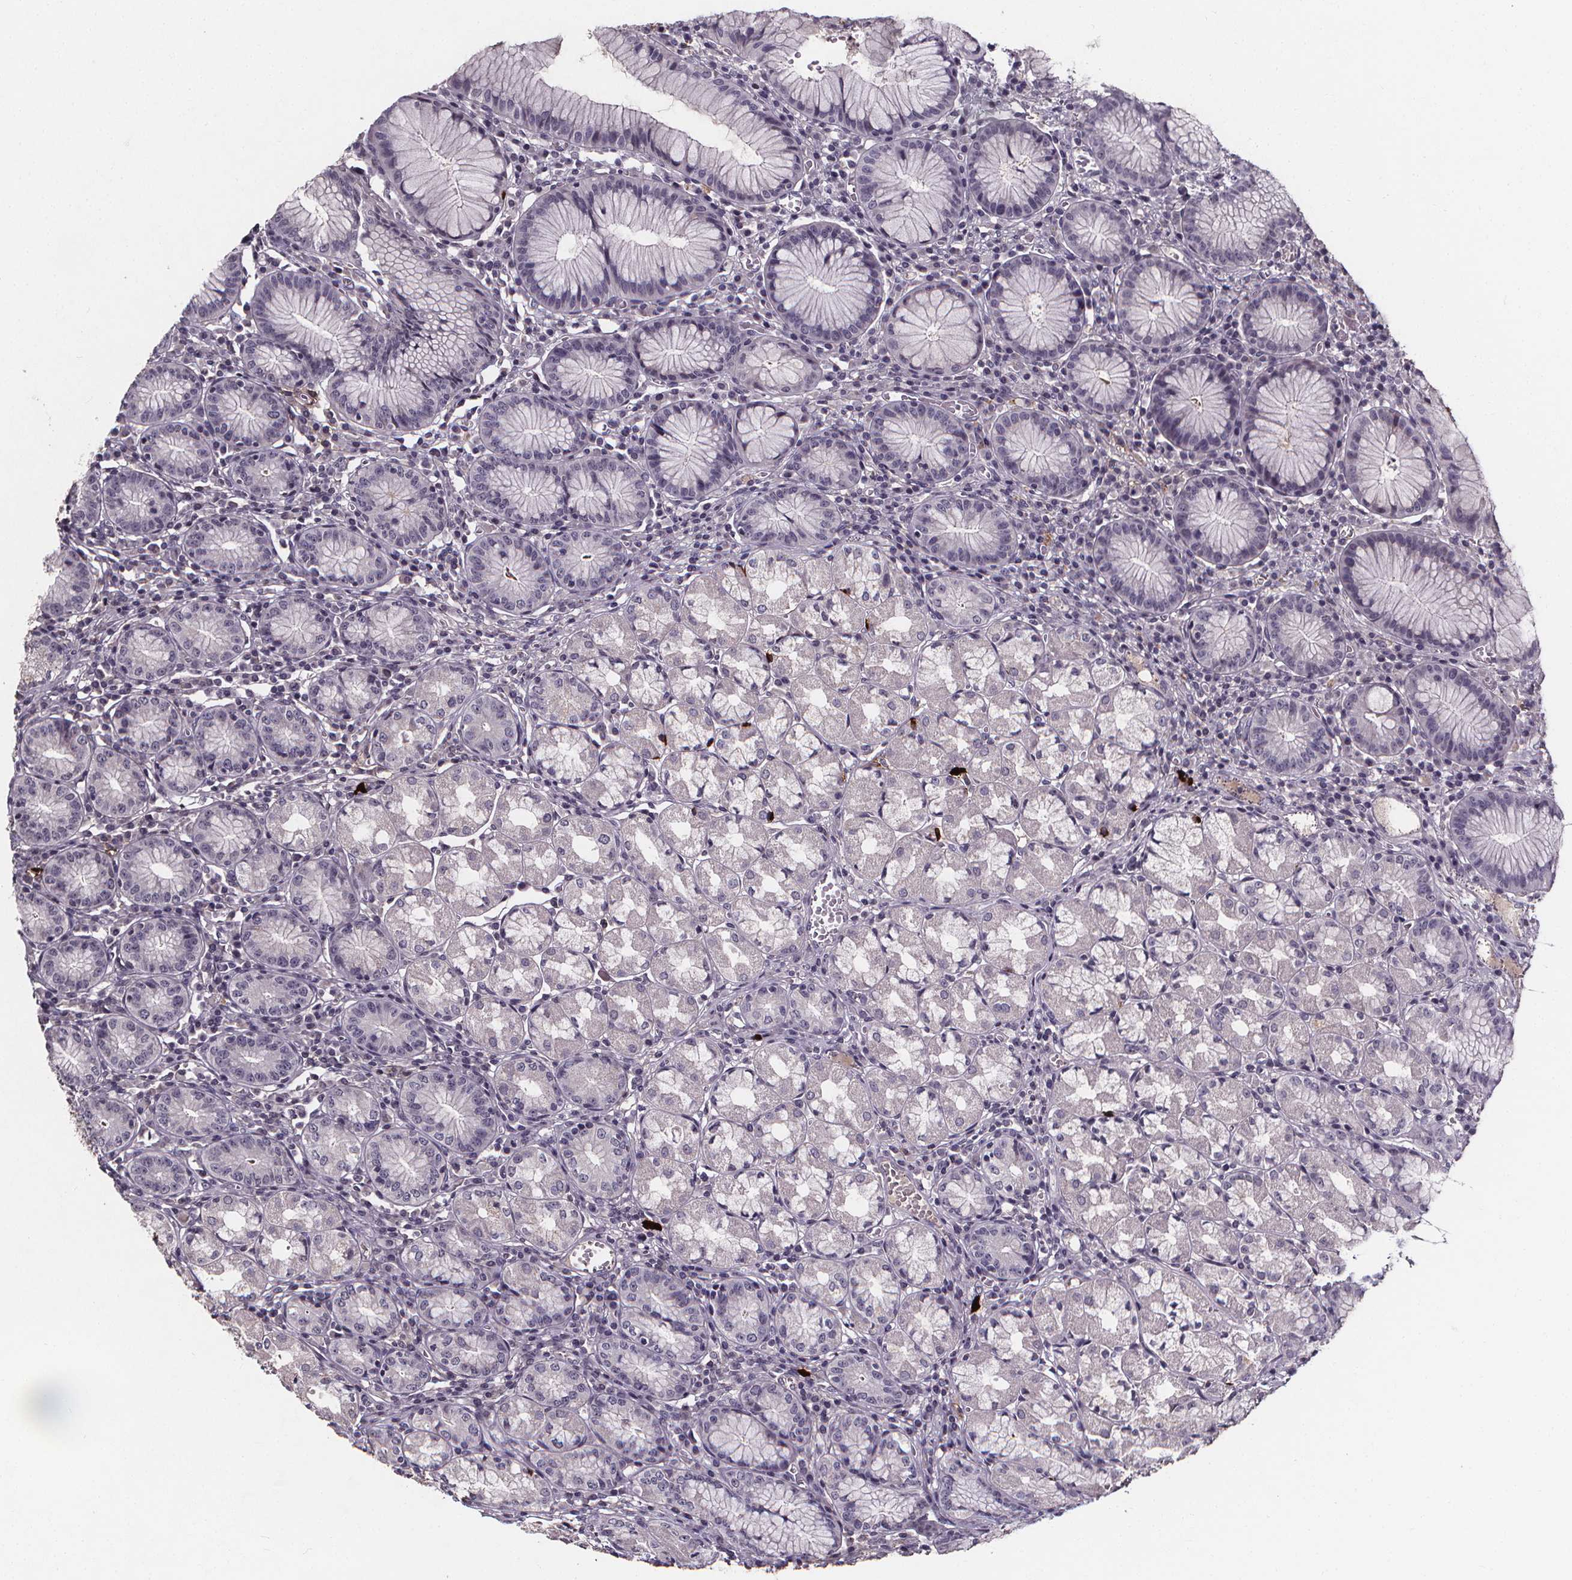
{"staining": {"intensity": "weak", "quantity": "<25%", "location": "cytoplasmic/membranous"}, "tissue": "stomach", "cell_type": "Glandular cells", "image_type": "normal", "snomed": [{"axis": "morphology", "description": "Normal tissue, NOS"}, {"axis": "topography", "description": "Stomach"}], "caption": "This is a photomicrograph of IHC staining of benign stomach, which shows no staining in glandular cells. (DAB immunohistochemistry (IHC) with hematoxylin counter stain).", "gene": "SPAG8", "patient": {"sex": "male", "age": 55}}